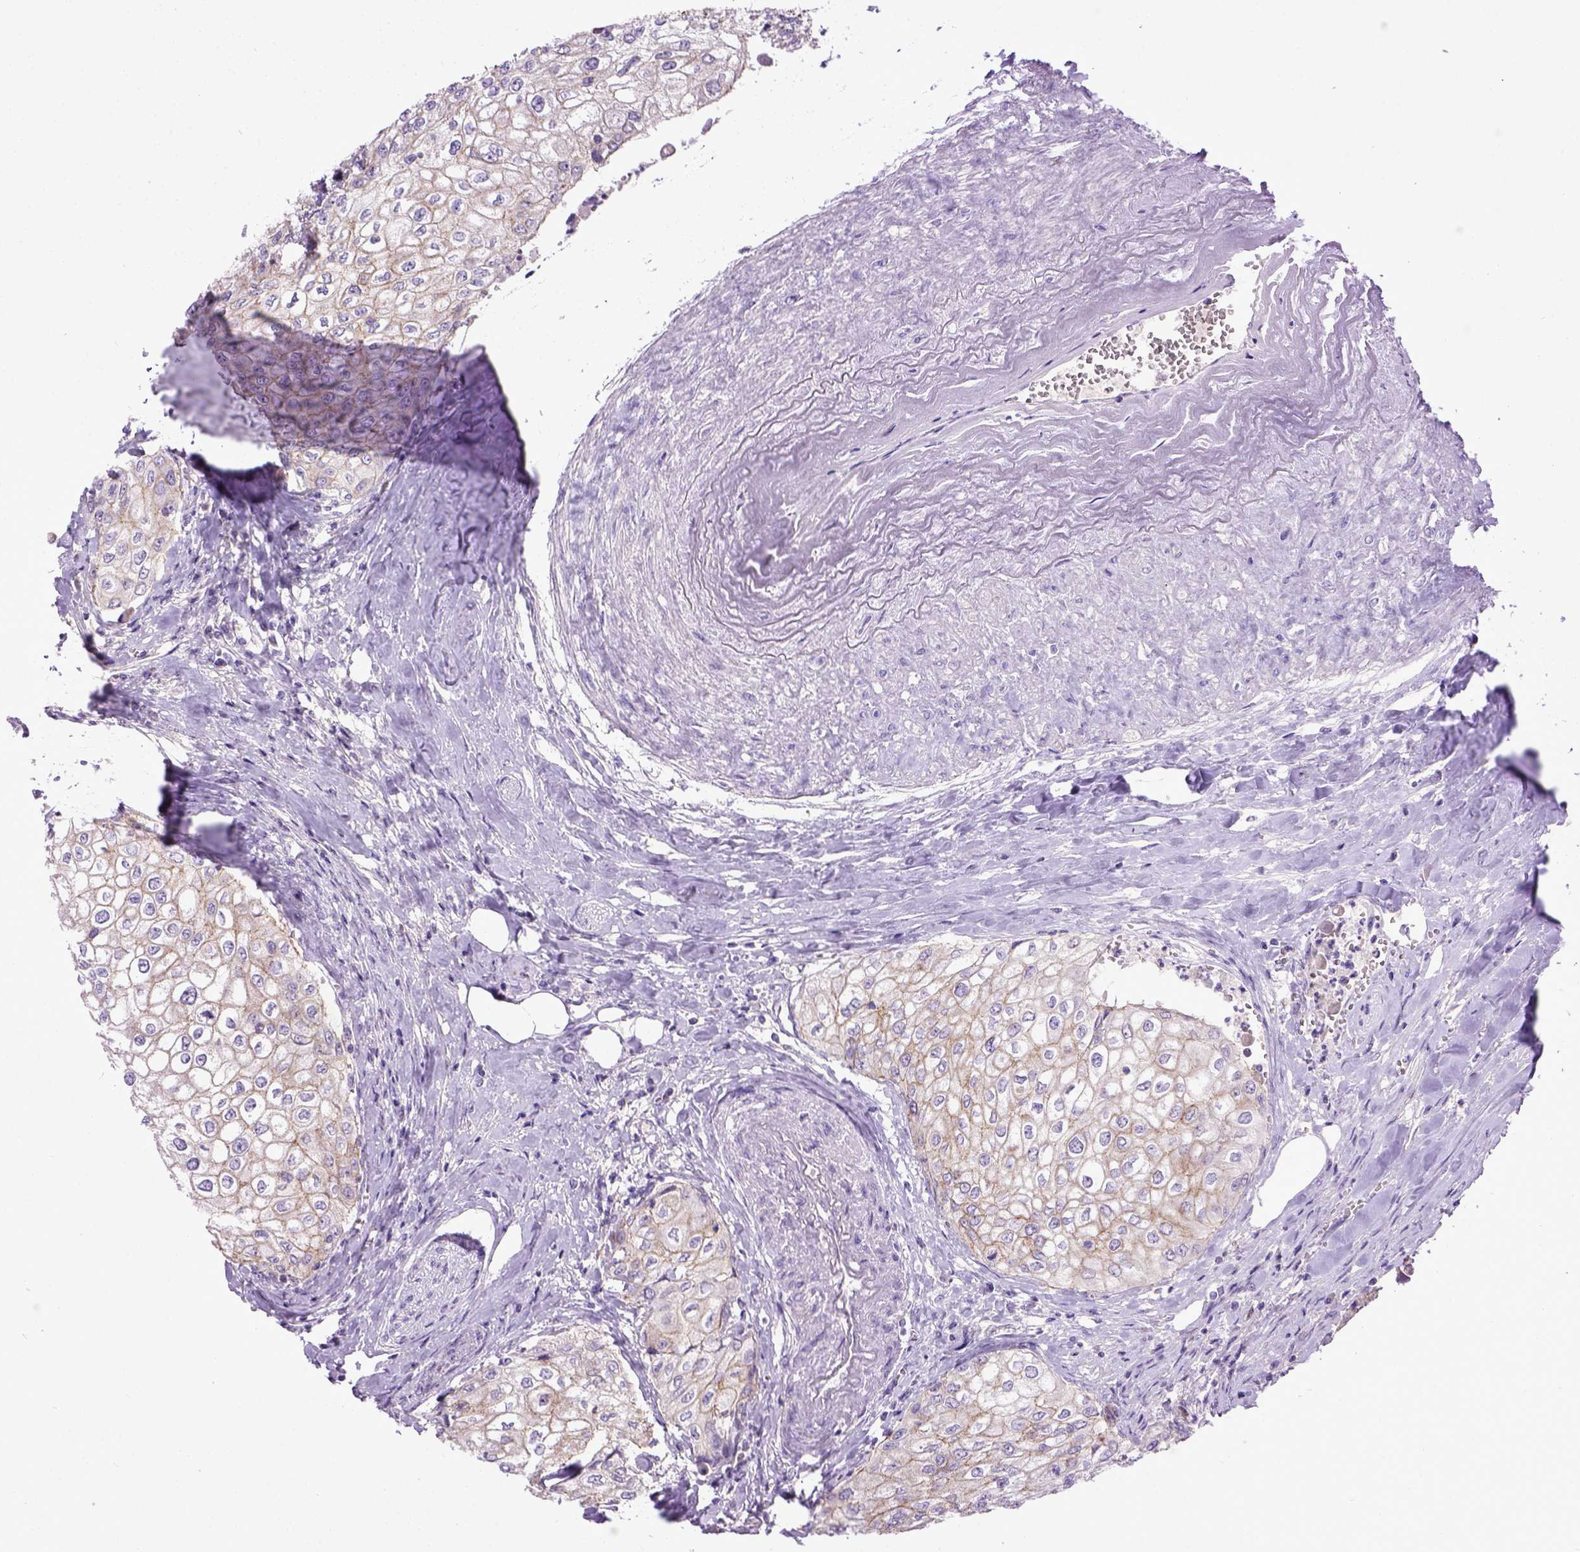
{"staining": {"intensity": "weak", "quantity": "25%-75%", "location": "cytoplasmic/membranous"}, "tissue": "urothelial cancer", "cell_type": "Tumor cells", "image_type": "cancer", "snomed": [{"axis": "morphology", "description": "Urothelial carcinoma, High grade"}, {"axis": "topography", "description": "Urinary bladder"}], "caption": "A photomicrograph of human urothelial cancer stained for a protein exhibits weak cytoplasmic/membranous brown staining in tumor cells.", "gene": "CDH1", "patient": {"sex": "male", "age": 62}}